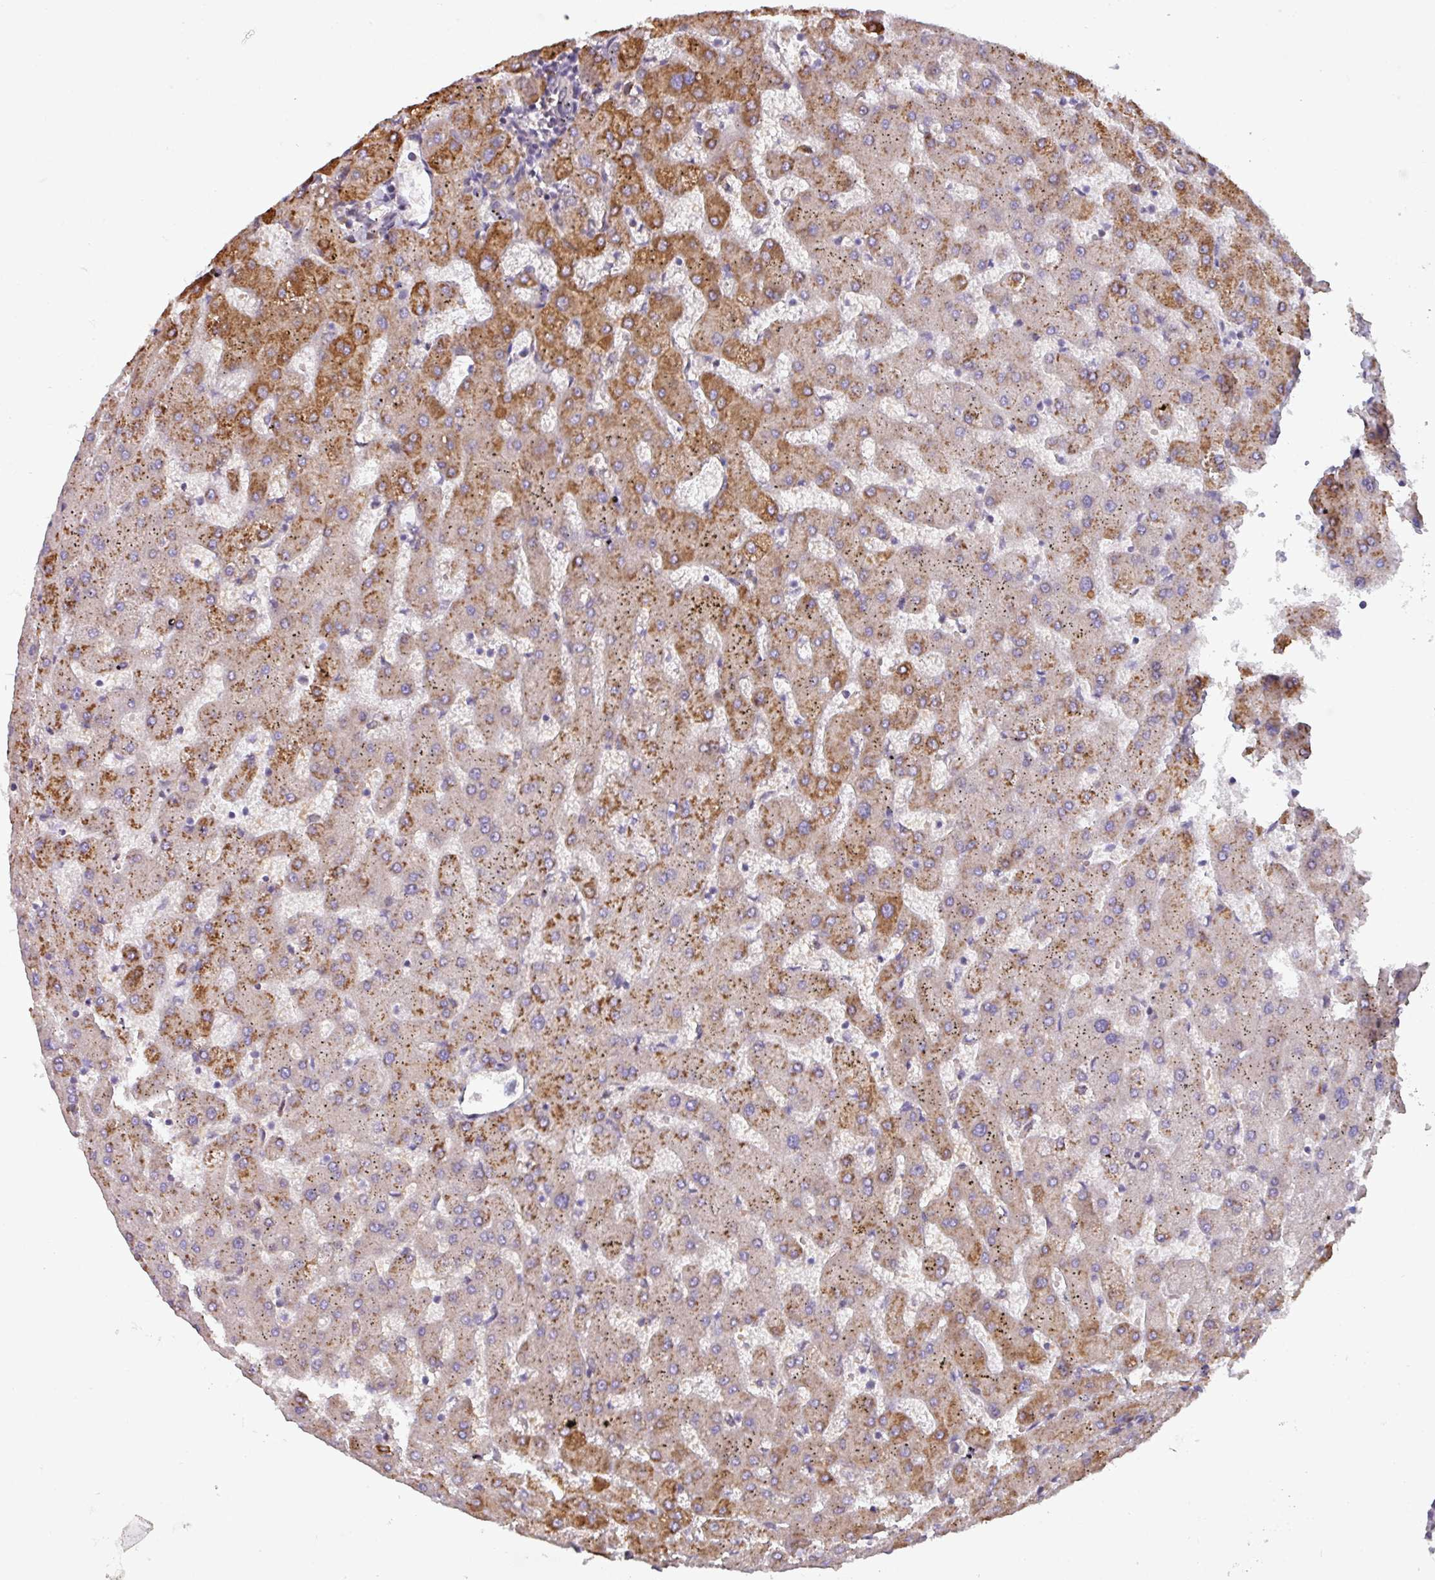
{"staining": {"intensity": "negative", "quantity": "none", "location": "none"}, "tissue": "liver", "cell_type": "Cholangiocytes", "image_type": "normal", "snomed": [{"axis": "morphology", "description": "Normal tissue, NOS"}, {"axis": "topography", "description": "Liver"}], "caption": "Immunohistochemistry (IHC) micrograph of normal liver: liver stained with DAB (3,3'-diaminobenzidine) reveals no significant protein positivity in cholangiocytes. The staining was performed using DAB (3,3'-diaminobenzidine) to visualize the protein expression in brown, while the nuclei were stained in blue with hematoxylin (Magnification: 20x).", "gene": "BUD23", "patient": {"sex": "female", "age": 63}}